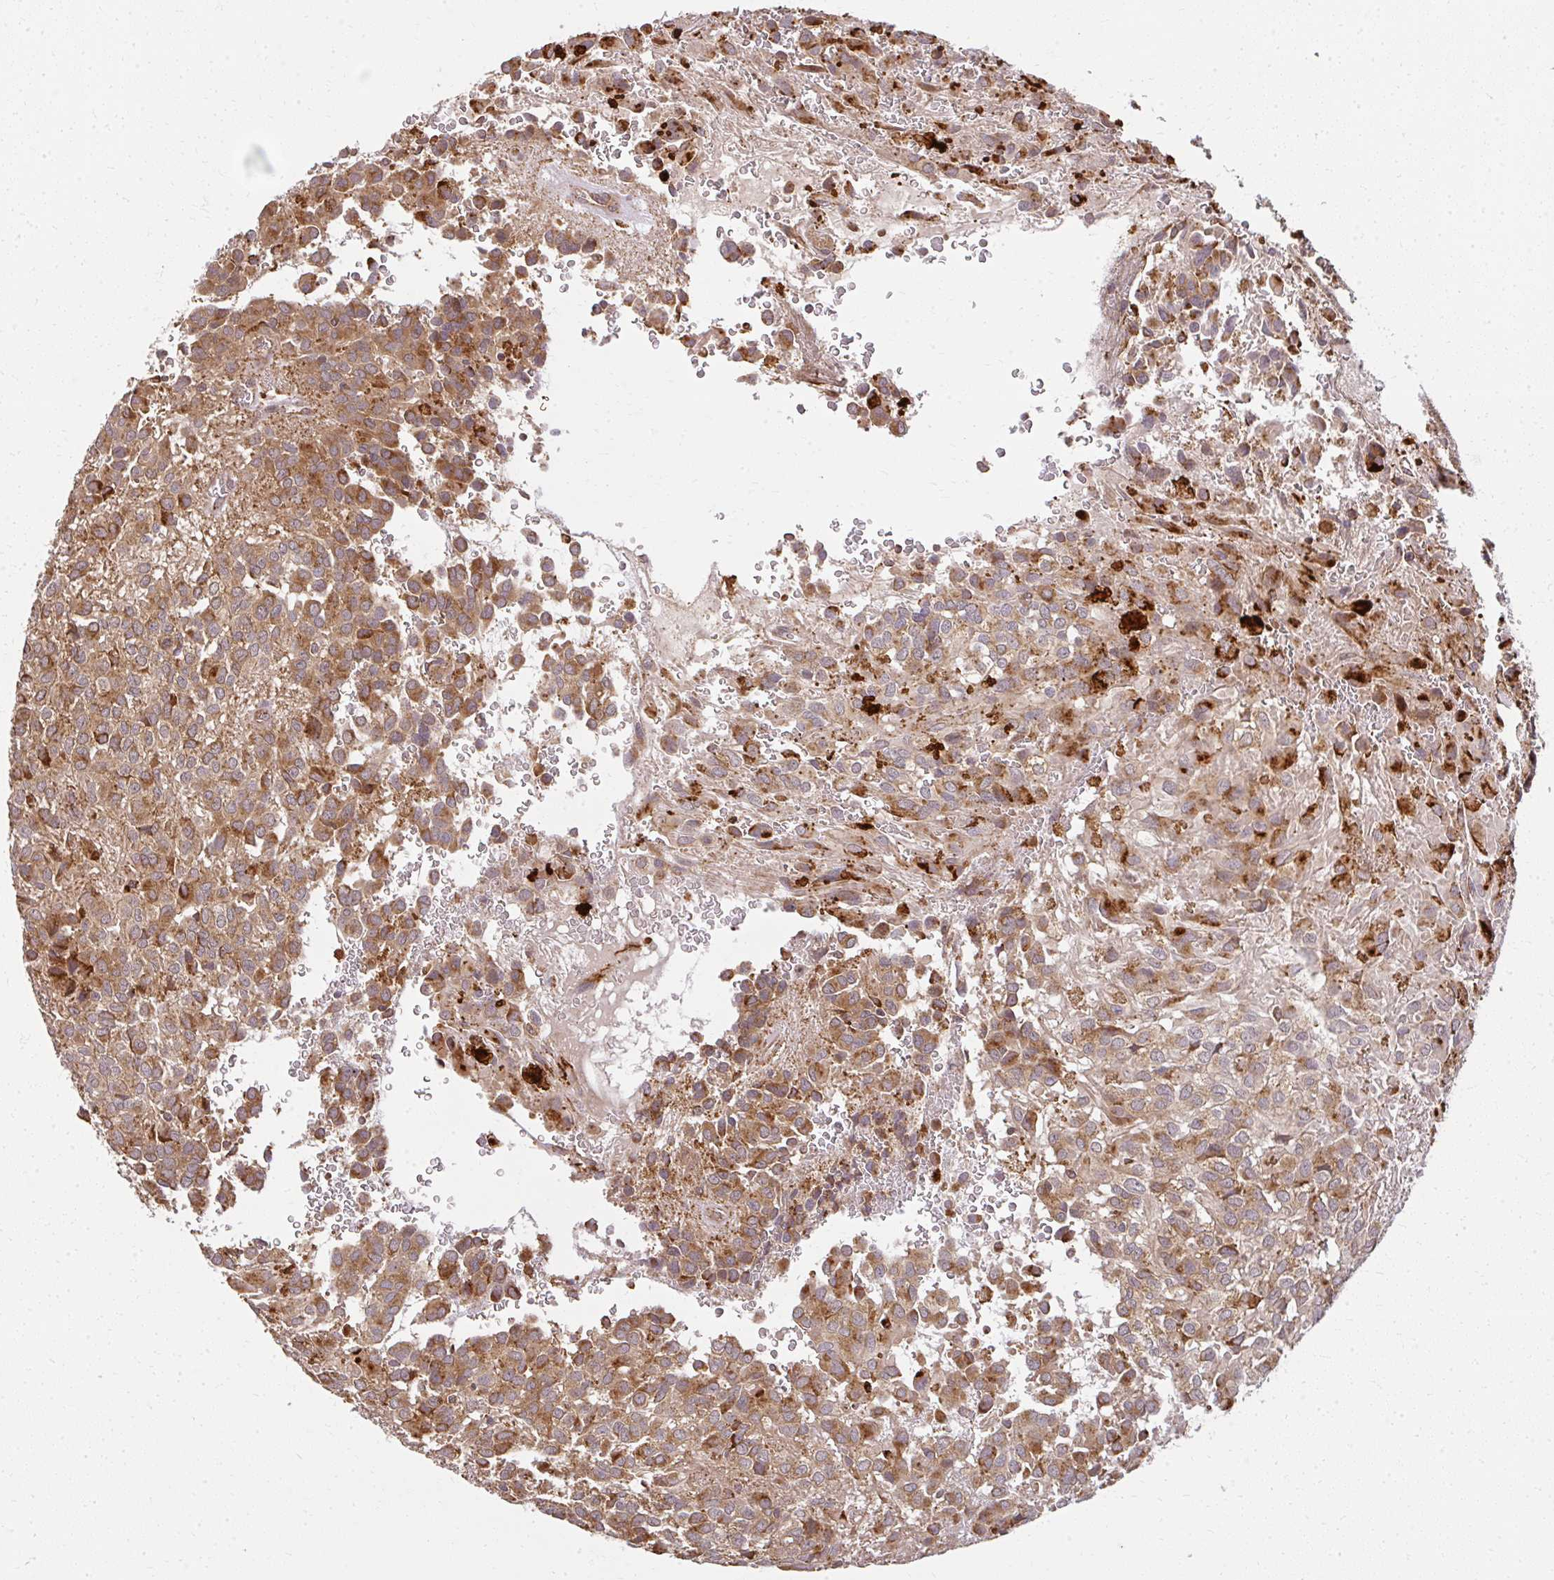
{"staining": {"intensity": "strong", "quantity": ">75%", "location": "cytoplasmic/membranous"}, "tissue": "glioma", "cell_type": "Tumor cells", "image_type": "cancer", "snomed": [{"axis": "morphology", "description": "Glioma, malignant, Low grade"}, {"axis": "topography", "description": "Brain"}], "caption": "Malignant low-grade glioma was stained to show a protein in brown. There is high levels of strong cytoplasmic/membranous expression in approximately >75% of tumor cells. (brown staining indicates protein expression, while blue staining denotes nuclei).", "gene": "GNS", "patient": {"sex": "male", "age": 56}}